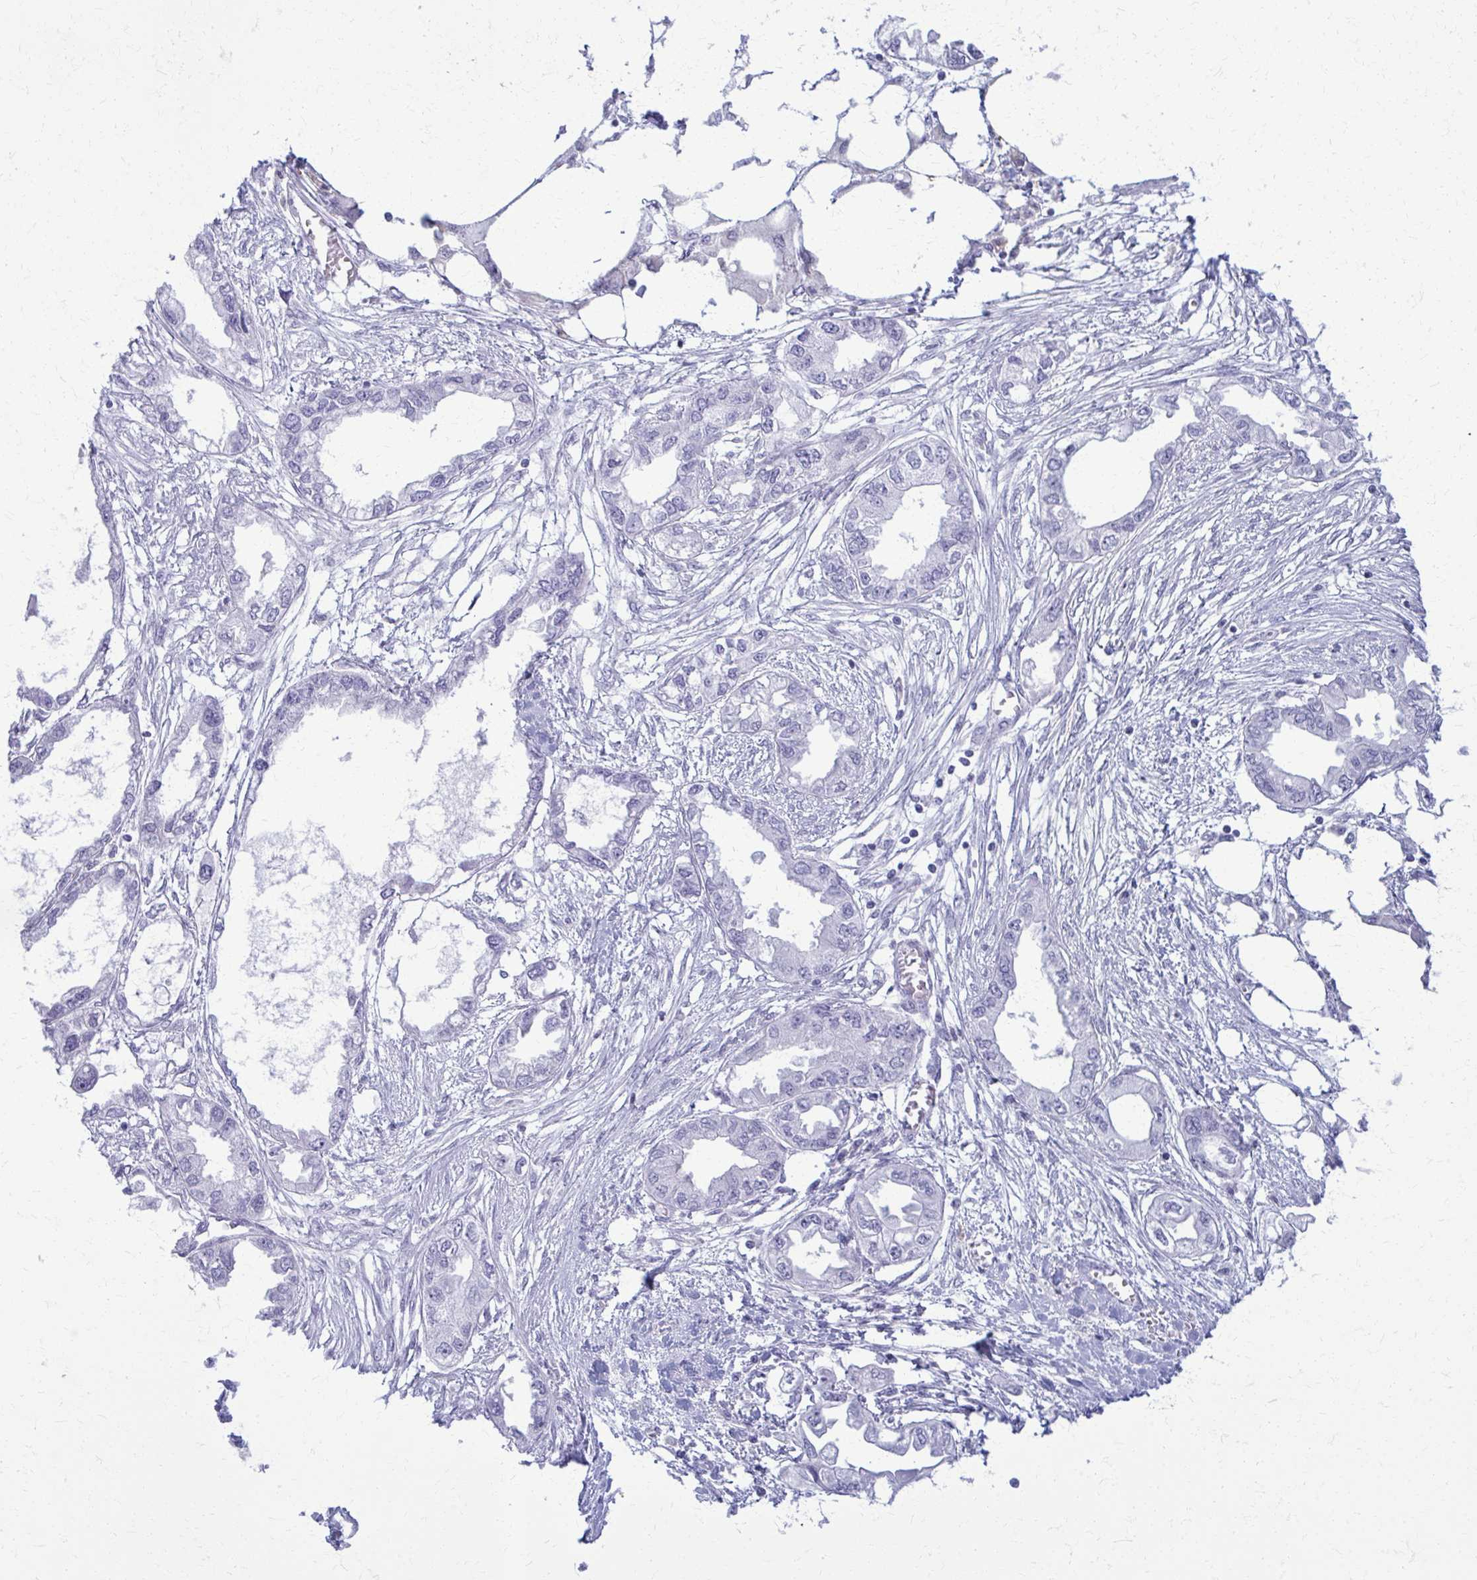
{"staining": {"intensity": "negative", "quantity": "none", "location": "none"}, "tissue": "endometrial cancer", "cell_type": "Tumor cells", "image_type": "cancer", "snomed": [{"axis": "morphology", "description": "Adenocarcinoma, NOS"}, {"axis": "morphology", "description": "Adenocarcinoma, metastatic, NOS"}, {"axis": "topography", "description": "Adipose tissue"}, {"axis": "topography", "description": "Endometrium"}], "caption": "The IHC histopathology image has no significant positivity in tumor cells of metastatic adenocarcinoma (endometrial) tissue.", "gene": "ACSM2B", "patient": {"sex": "female", "age": 67}}